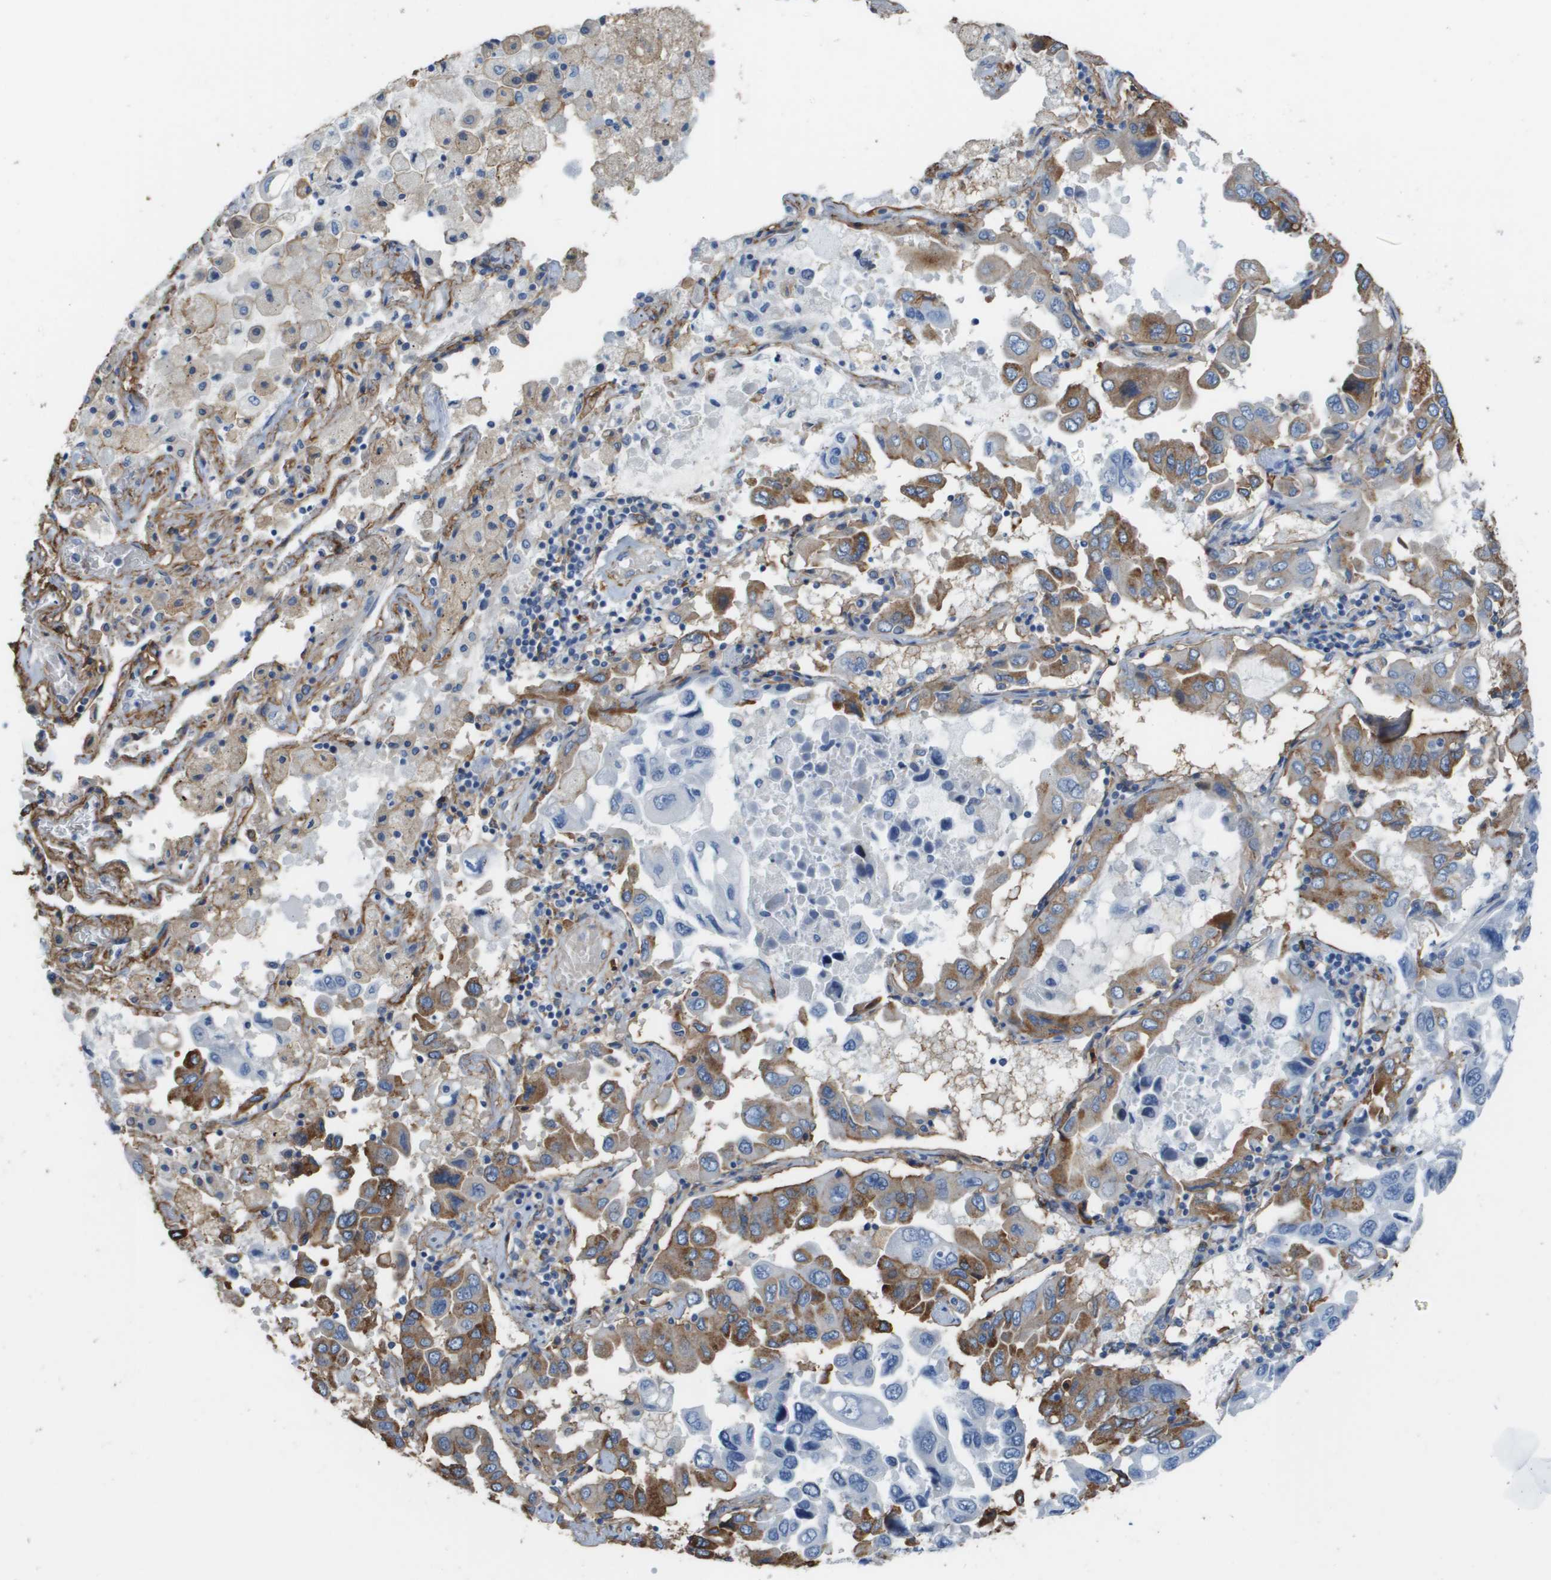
{"staining": {"intensity": "moderate", "quantity": "<25%", "location": "cytoplasmic/membranous"}, "tissue": "lung cancer", "cell_type": "Tumor cells", "image_type": "cancer", "snomed": [{"axis": "morphology", "description": "Adenocarcinoma, NOS"}, {"axis": "topography", "description": "Lung"}], "caption": "High-power microscopy captured an immunohistochemistry micrograph of lung adenocarcinoma, revealing moderate cytoplasmic/membranous expression in approximately <25% of tumor cells.", "gene": "ZBTB43", "patient": {"sex": "male", "age": 64}}